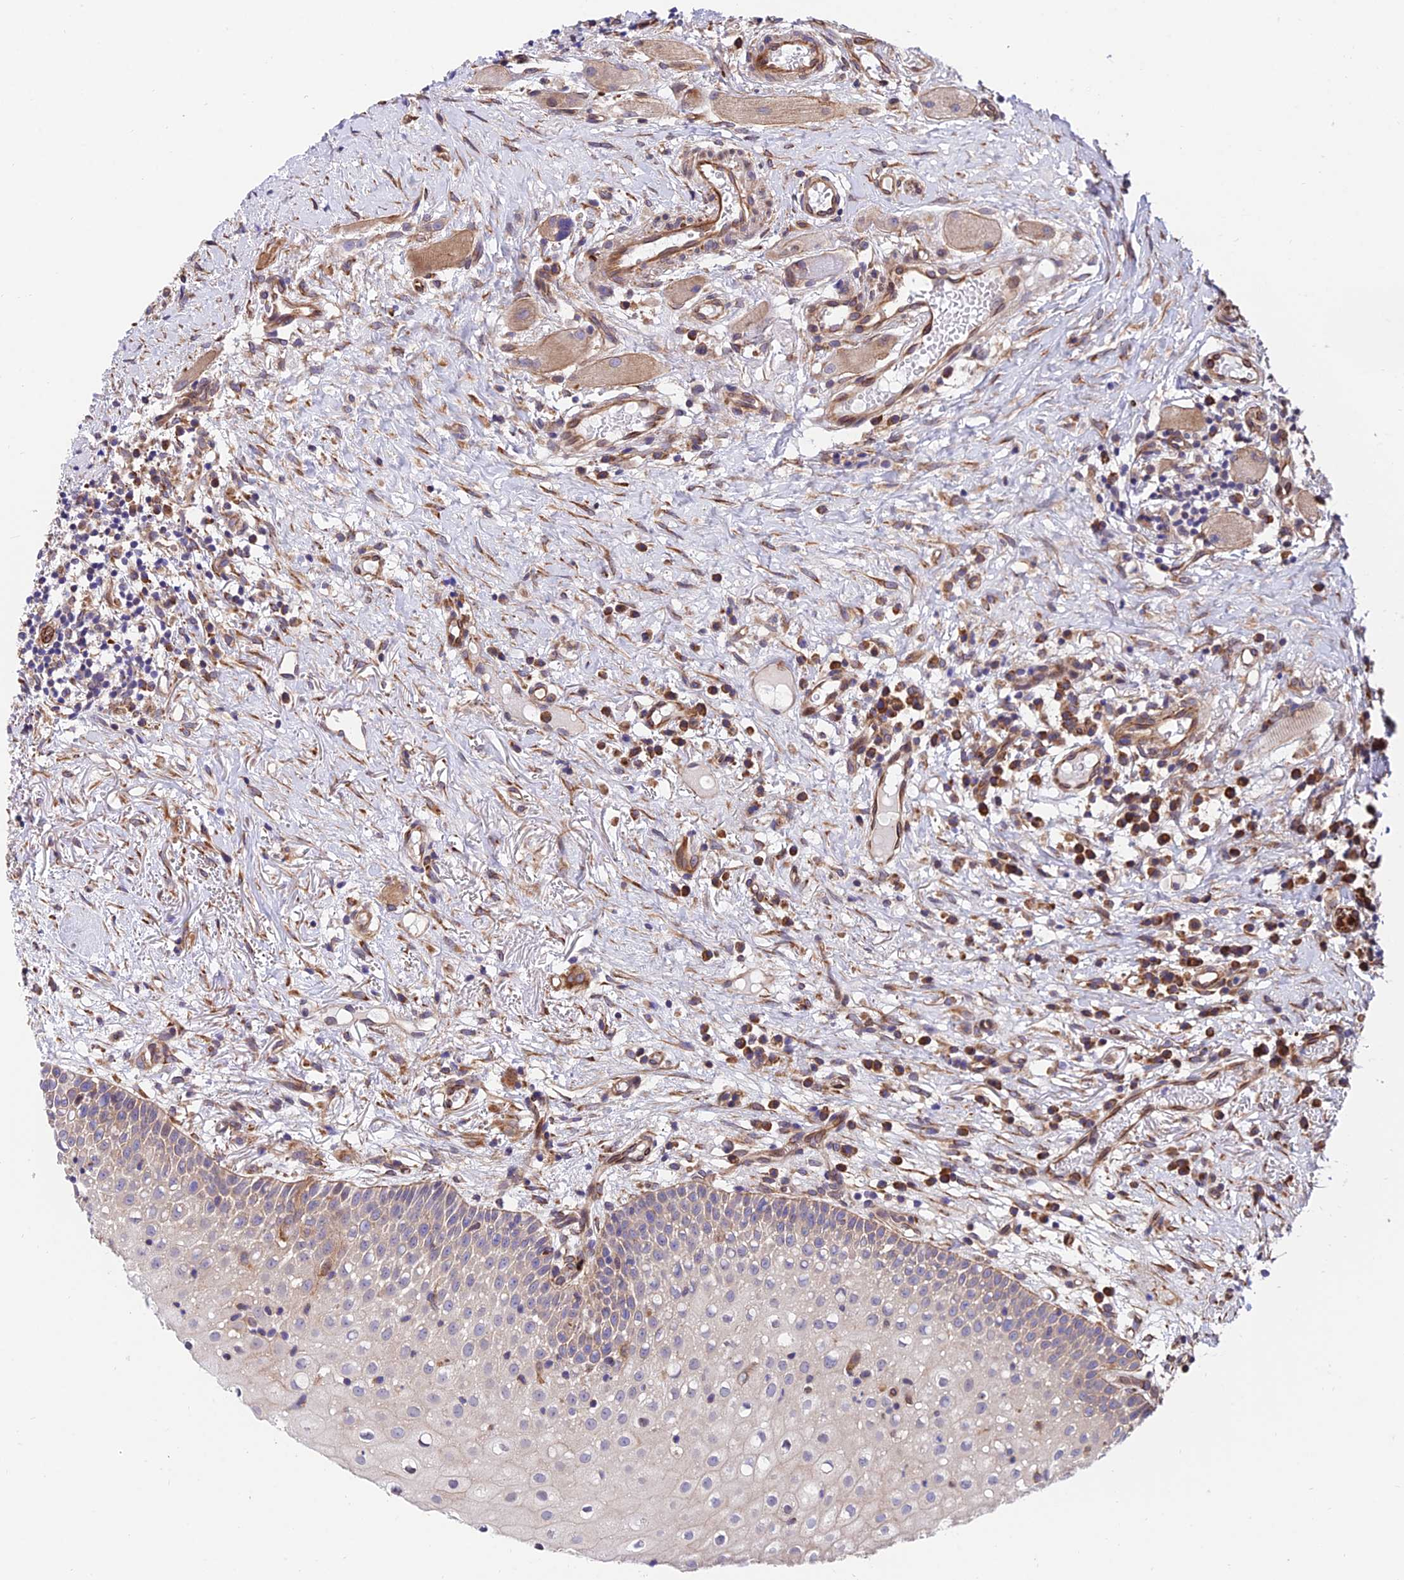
{"staining": {"intensity": "weak", "quantity": "25%-75%", "location": "cytoplasmic/membranous"}, "tissue": "oral mucosa", "cell_type": "Squamous epithelial cells", "image_type": "normal", "snomed": [{"axis": "morphology", "description": "Normal tissue, NOS"}, {"axis": "topography", "description": "Oral tissue"}], "caption": "This image exhibits IHC staining of benign oral mucosa, with low weak cytoplasmic/membranous expression in approximately 25%-75% of squamous epithelial cells.", "gene": "EXOC3L4", "patient": {"sex": "female", "age": 69}}